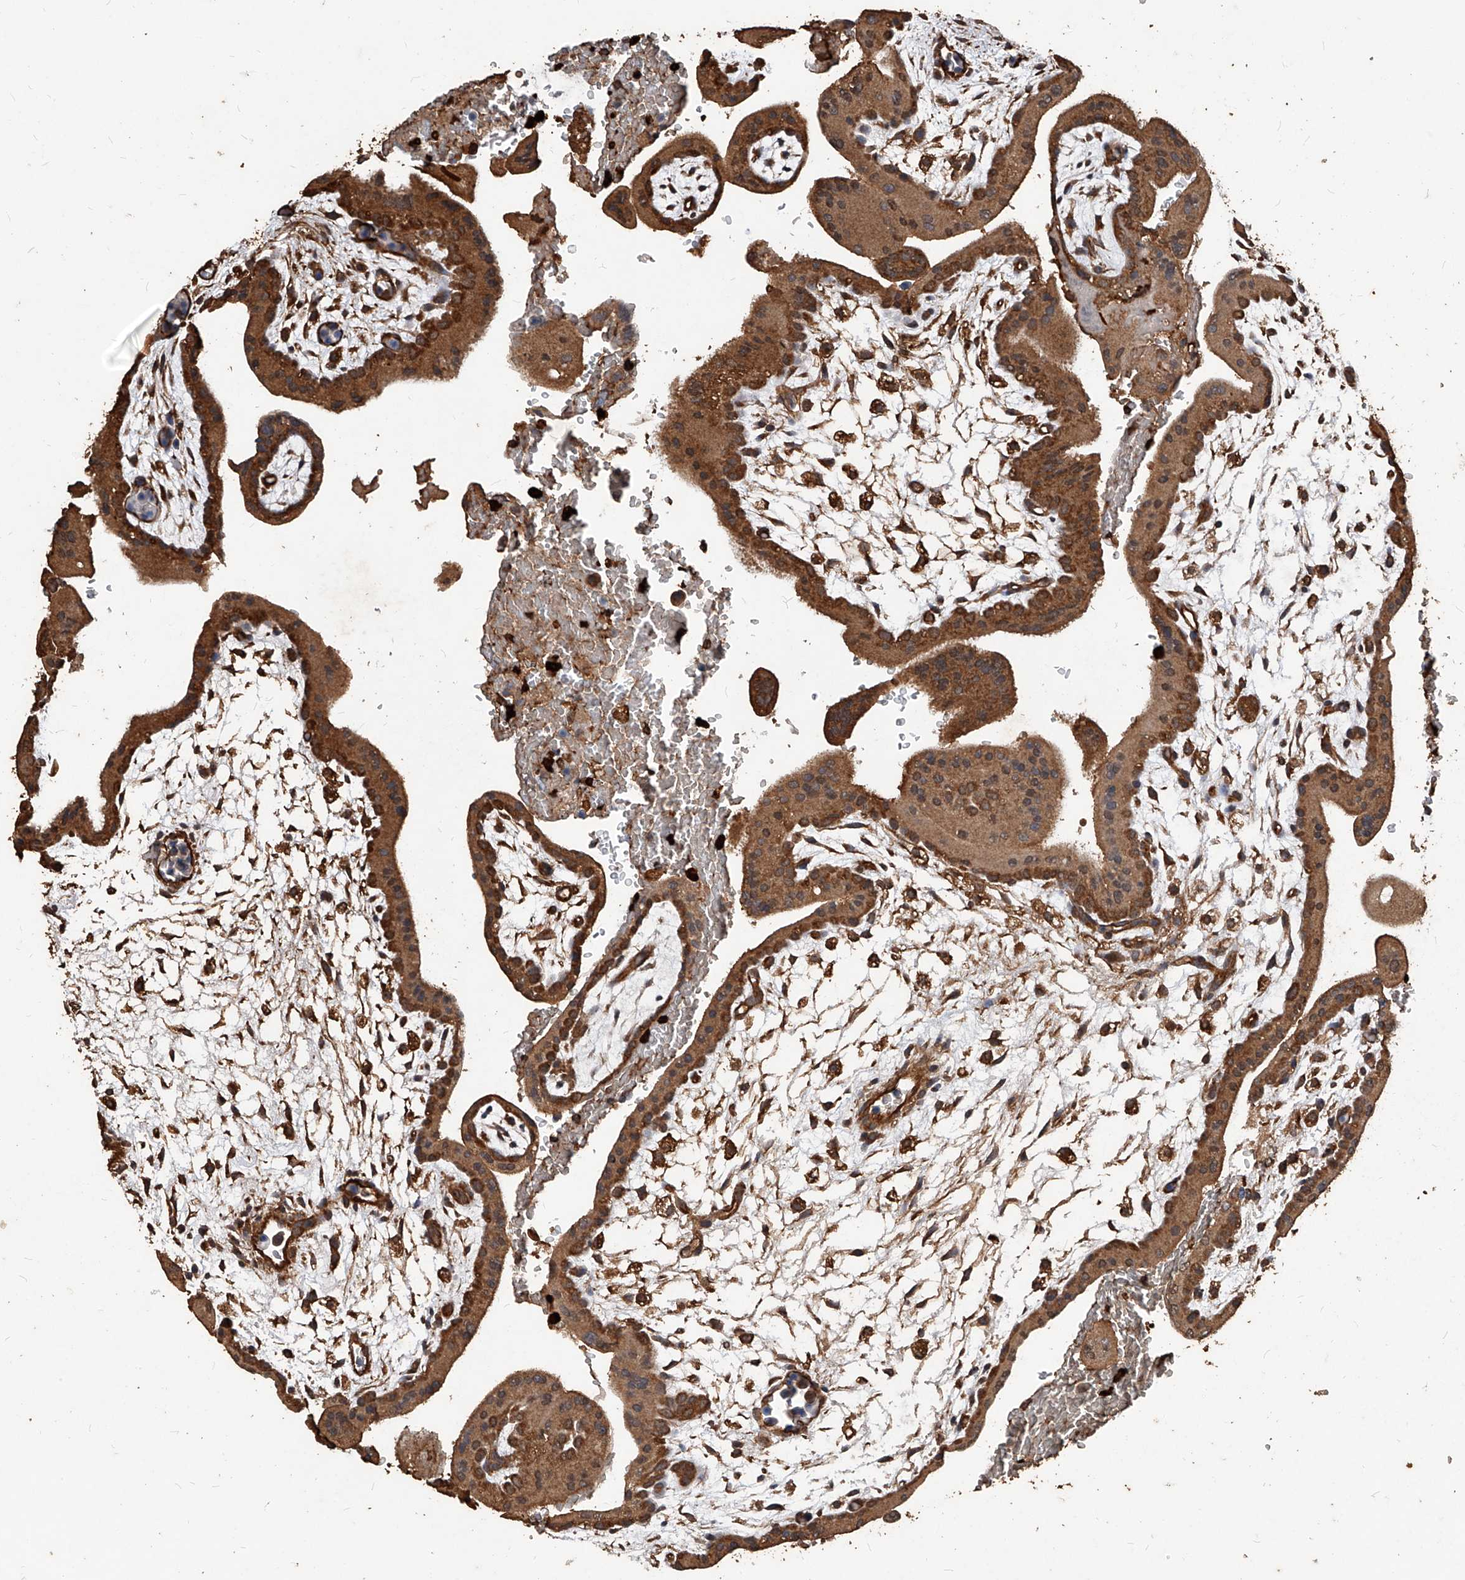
{"staining": {"intensity": "moderate", "quantity": ">75%", "location": "cytoplasmic/membranous"}, "tissue": "placenta", "cell_type": "Trophoblastic cells", "image_type": "normal", "snomed": [{"axis": "morphology", "description": "Normal tissue, NOS"}, {"axis": "topography", "description": "Placenta"}], "caption": "Immunohistochemical staining of unremarkable human placenta reveals moderate cytoplasmic/membranous protein staining in approximately >75% of trophoblastic cells.", "gene": "UCP2", "patient": {"sex": "female", "age": 35}}